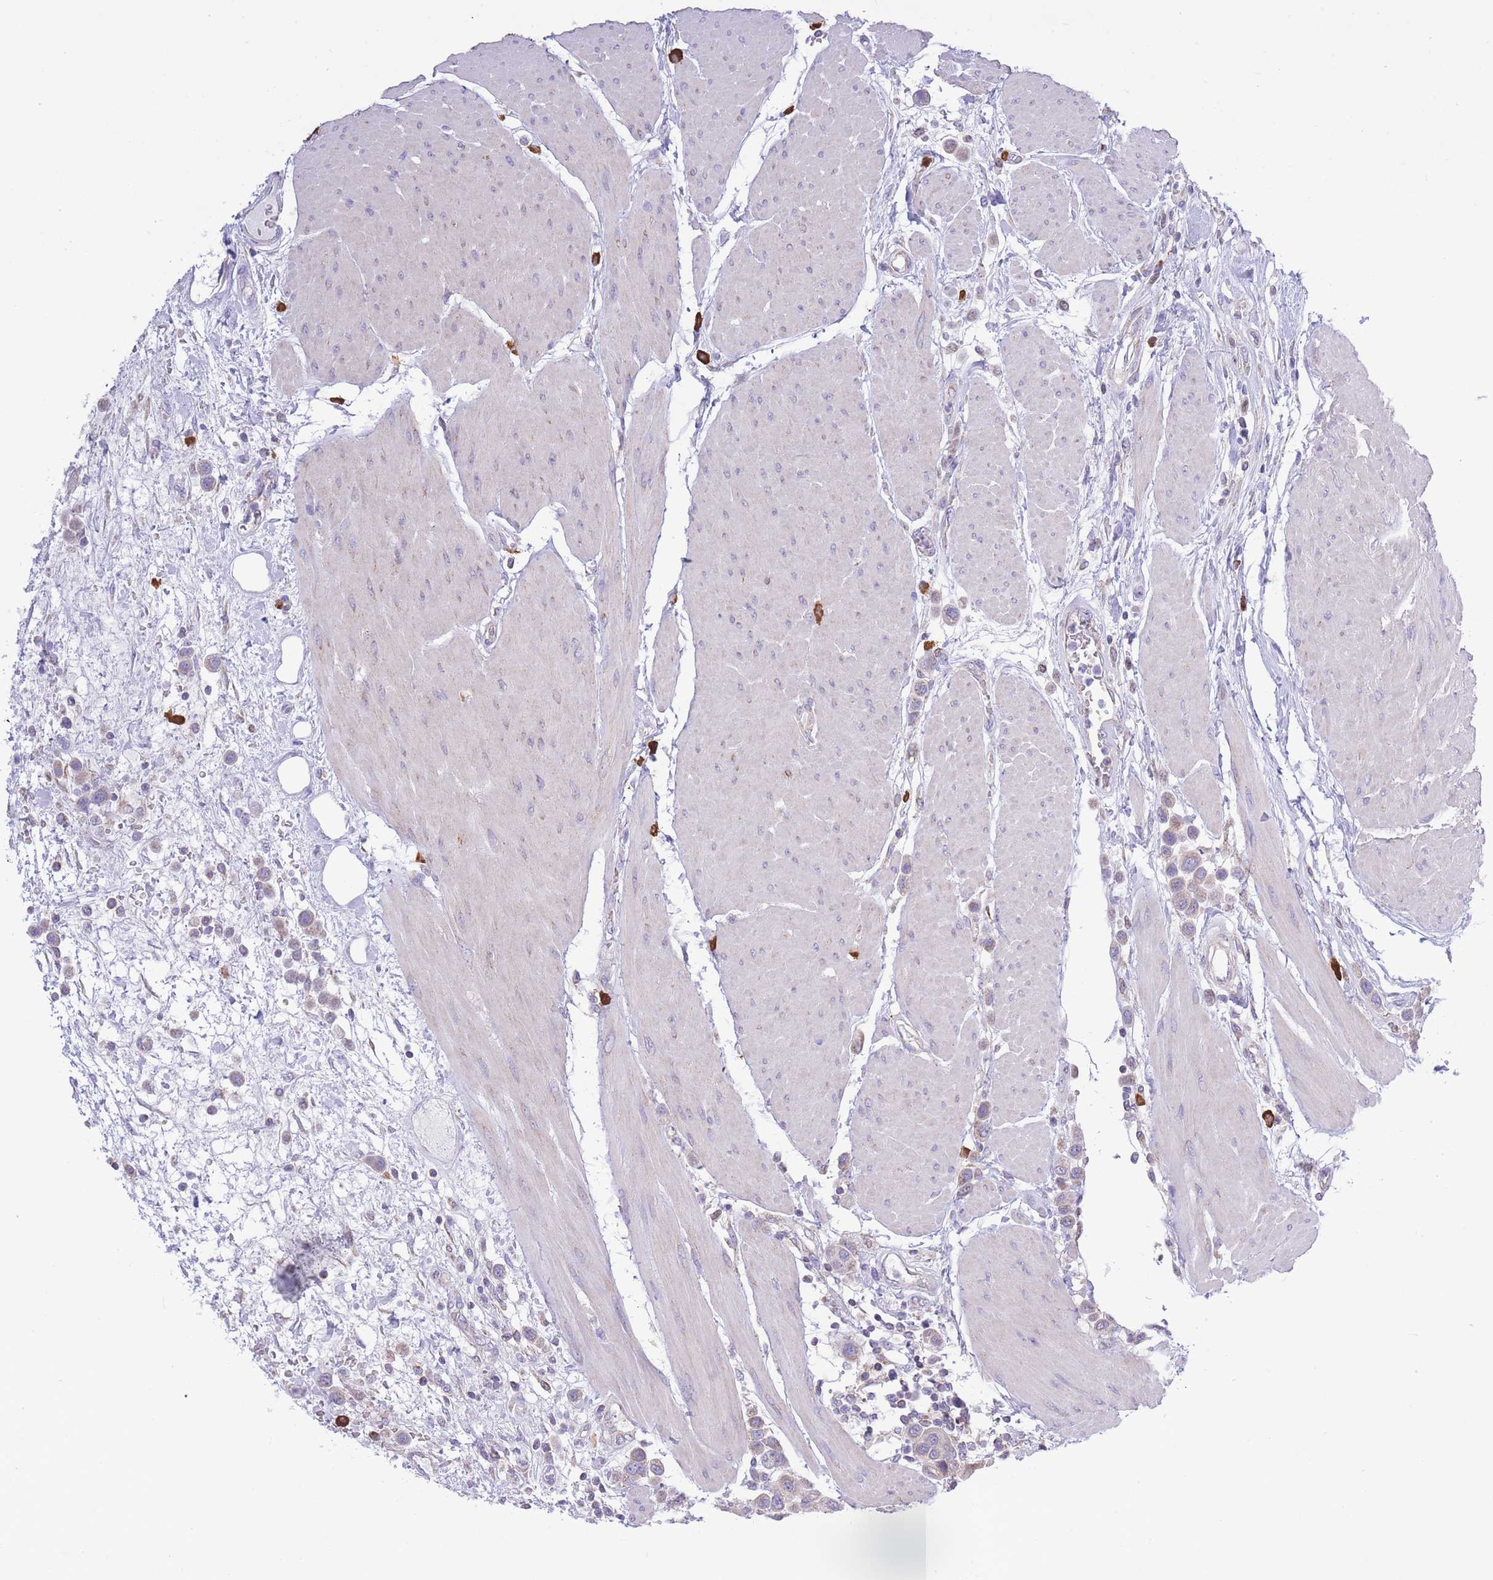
{"staining": {"intensity": "negative", "quantity": "none", "location": "none"}, "tissue": "urothelial cancer", "cell_type": "Tumor cells", "image_type": "cancer", "snomed": [{"axis": "morphology", "description": "Urothelial carcinoma, High grade"}, {"axis": "topography", "description": "Urinary bladder"}], "caption": "The histopathology image exhibits no significant positivity in tumor cells of urothelial carcinoma (high-grade). (DAB immunohistochemistry with hematoxylin counter stain).", "gene": "PDHA1", "patient": {"sex": "male", "age": 50}}